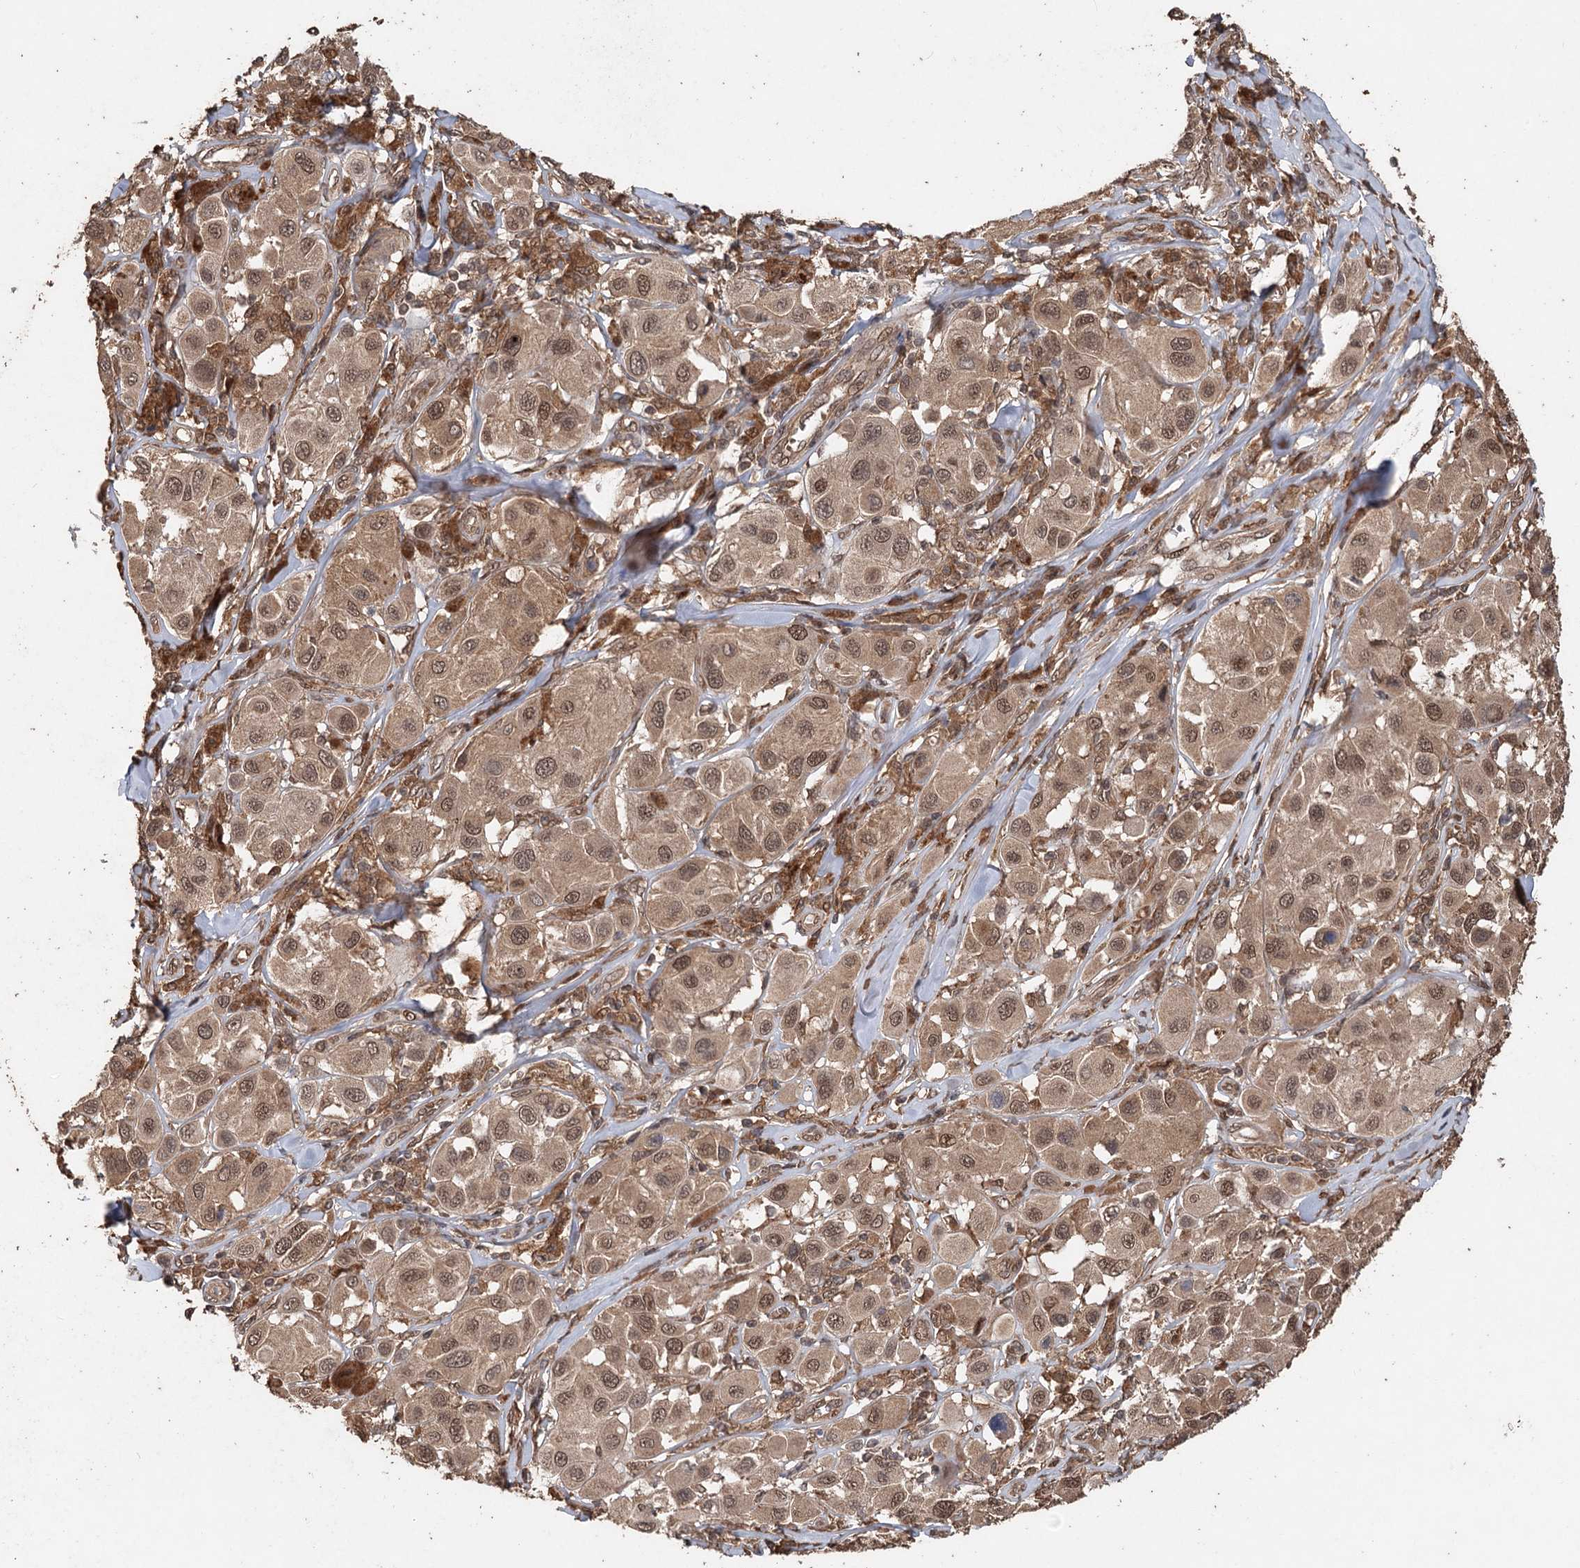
{"staining": {"intensity": "moderate", "quantity": ">75%", "location": "cytoplasmic/membranous,nuclear"}, "tissue": "melanoma", "cell_type": "Tumor cells", "image_type": "cancer", "snomed": [{"axis": "morphology", "description": "Malignant melanoma, Metastatic site"}, {"axis": "topography", "description": "Skin"}], "caption": "Protein expression analysis of melanoma demonstrates moderate cytoplasmic/membranous and nuclear positivity in approximately >75% of tumor cells.", "gene": "FBXO7", "patient": {"sex": "male", "age": 41}}